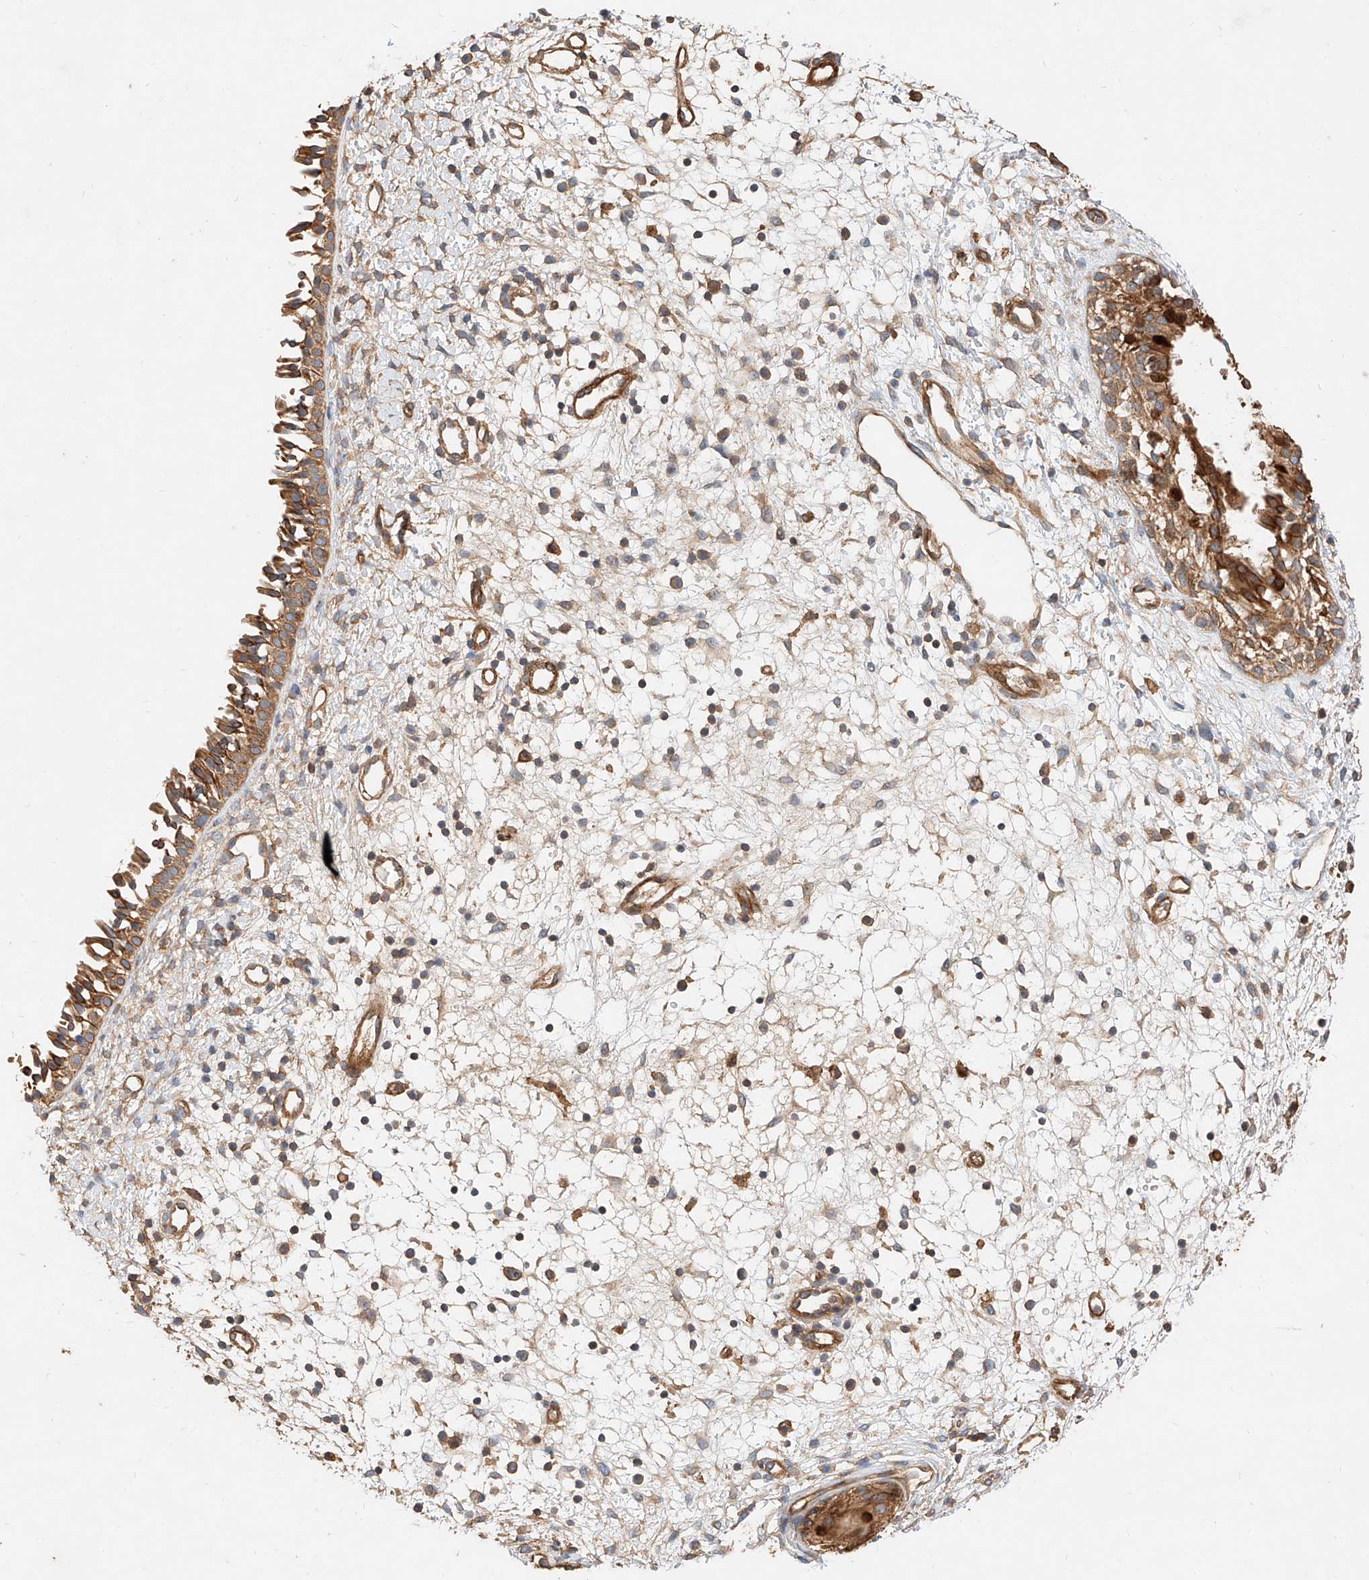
{"staining": {"intensity": "moderate", "quantity": ">75%", "location": "cytoplasmic/membranous"}, "tissue": "nasopharynx", "cell_type": "Respiratory epithelial cells", "image_type": "normal", "snomed": [{"axis": "morphology", "description": "Normal tissue, NOS"}, {"axis": "topography", "description": "Nasopharynx"}], "caption": "This histopathology image exhibits IHC staining of benign nasopharynx, with medium moderate cytoplasmic/membranous positivity in approximately >75% of respiratory epithelial cells.", "gene": "GHDC", "patient": {"sex": "male", "age": 22}}